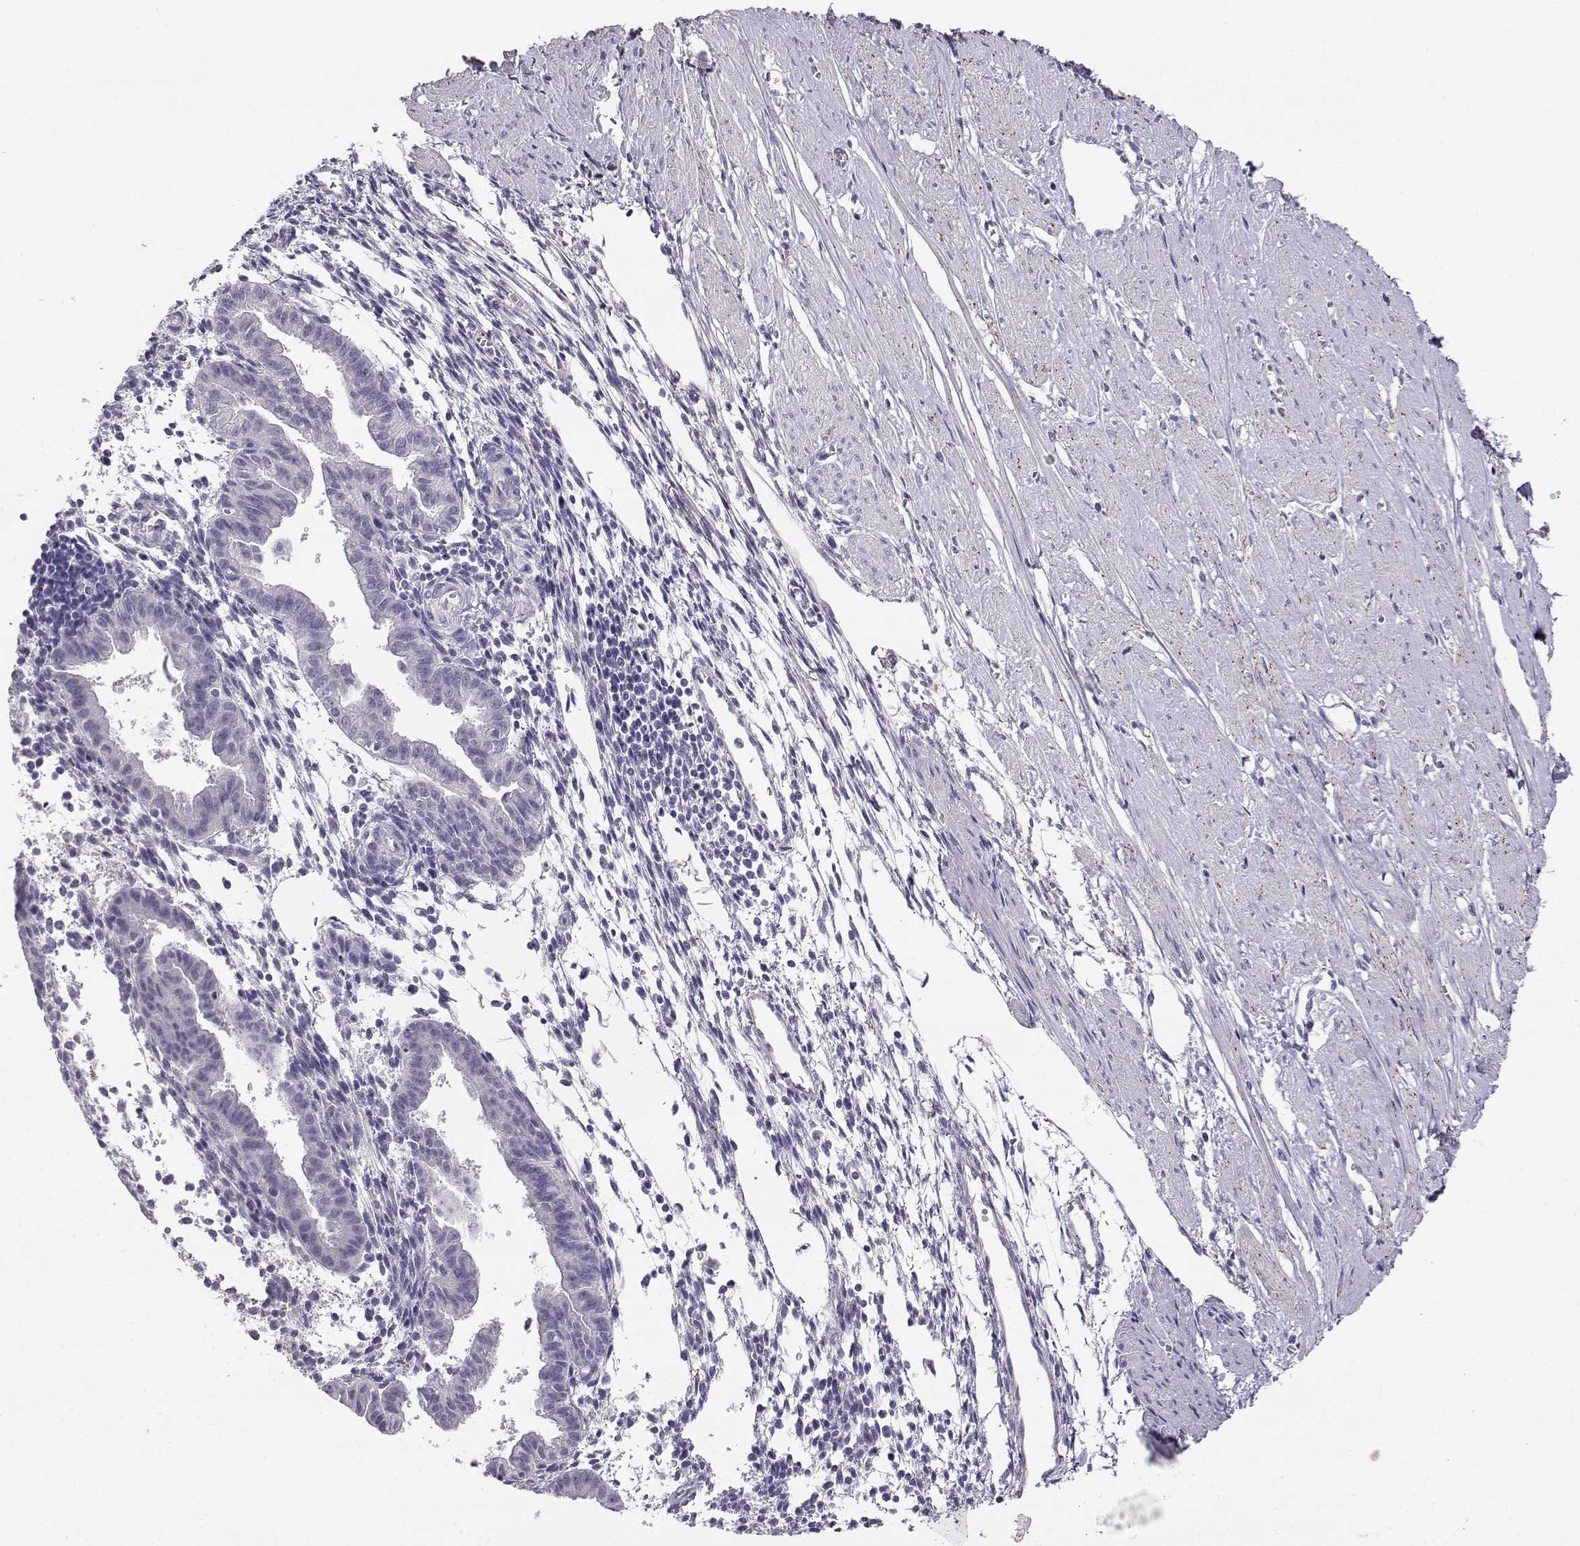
{"staining": {"intensity": "negative", "quantity": "none", "location": "none"}, "tissue": "endometrium", "cell_type": "Cells in endometrial stroma", "image_type": "normal", "snomed": [{"axis": "morphology", "description": "Normal tissue, NOS"}, {"axis": "topography", "description": "Endometrium"}], "caption": "Immunohistochemistry (IHC) photomicrograph of unremarkable endometrium: endometrium stained with DAB (3,3'-diaminobenzidine) demonstrates no significant protein staining in cells in endometrial stroma.", "gene": "ENDOU", "patient": {"sex": "female", "age": 37}}